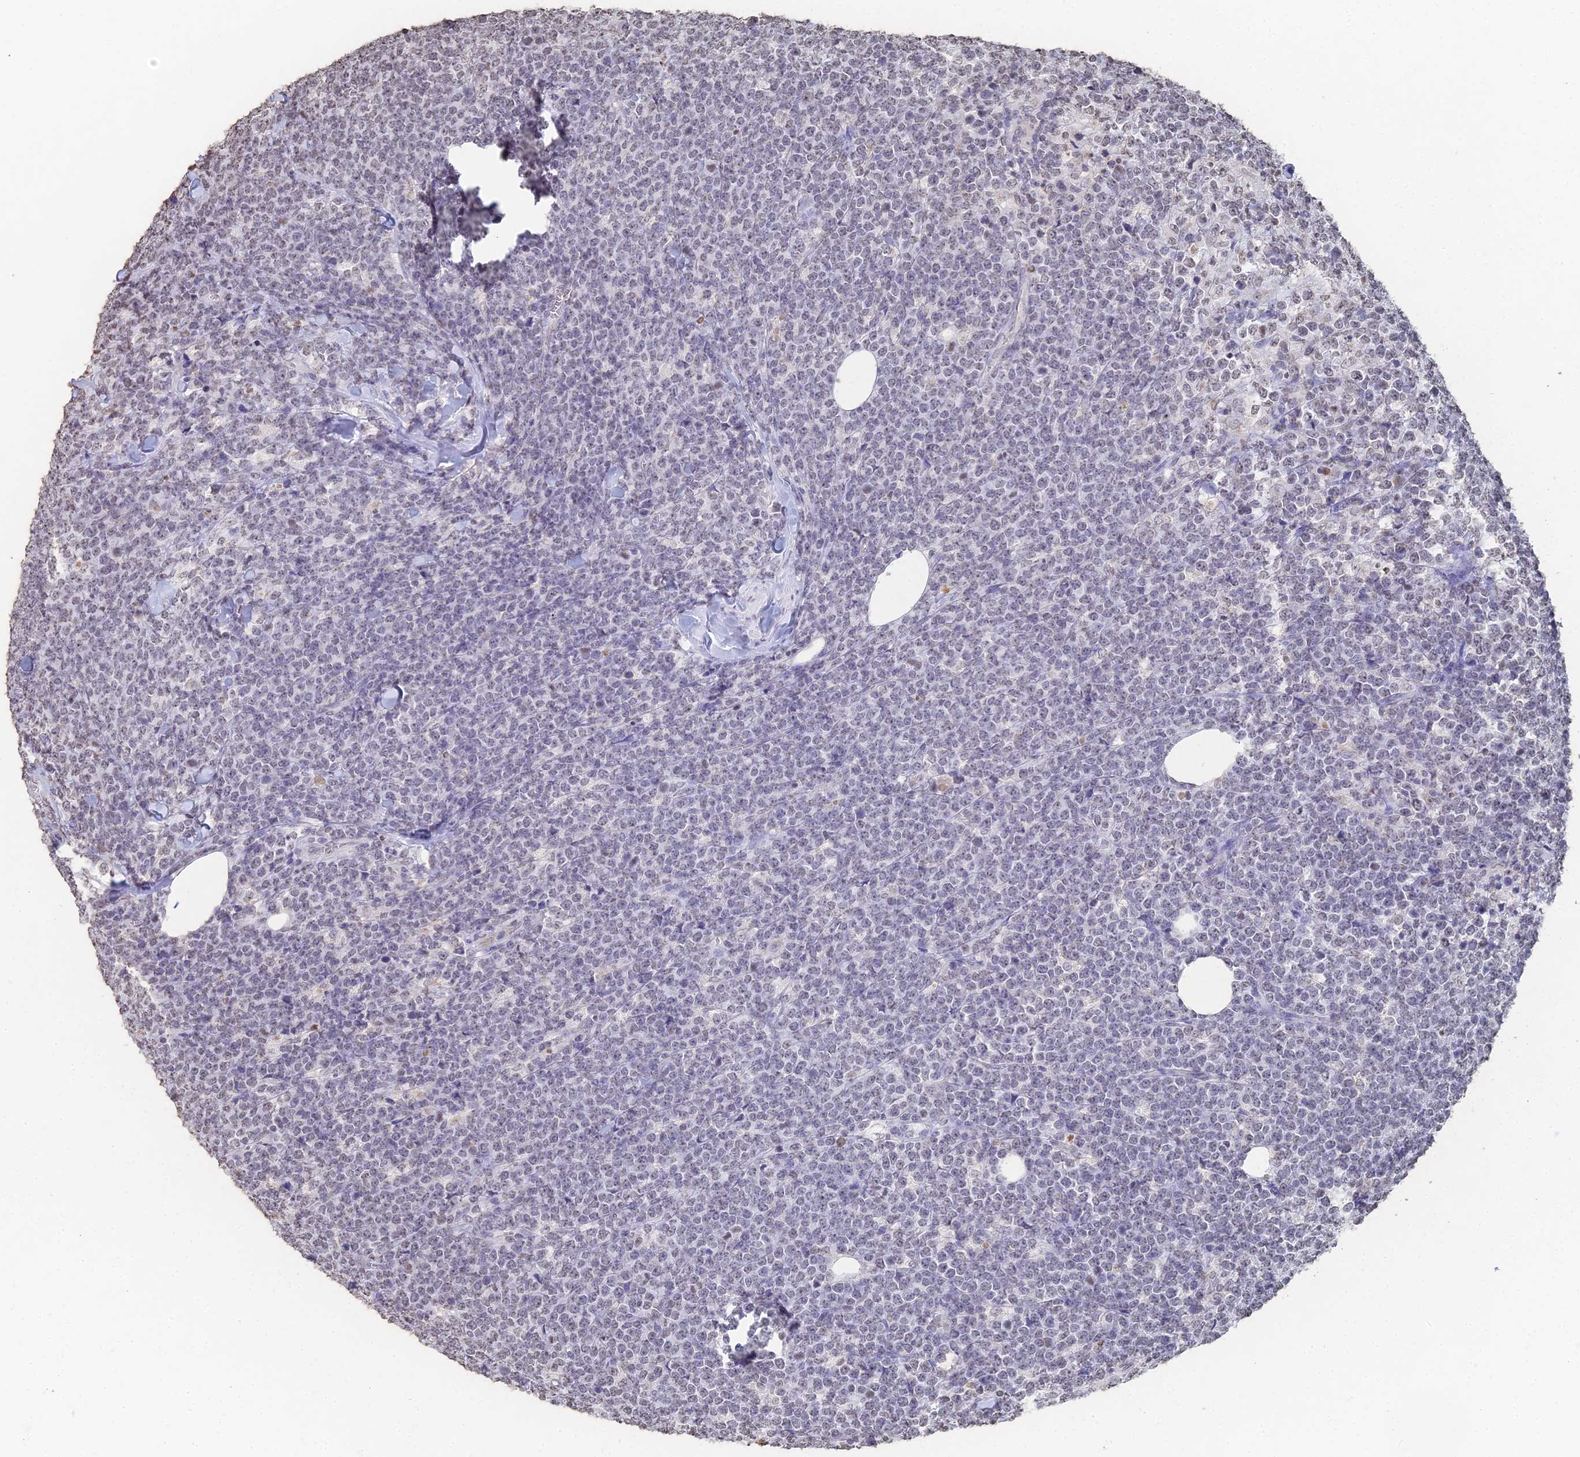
{"staining": {"intensity": "negative", "quantity": "none", "location": "none"}, "tissue": "lymphoma", "cell_type": "Tumor cells", "image_type": "cancer", "snomed": [{"axis": "morphology", "description": "Malignant lymphoma, non-Hodgkin's type, High grade"}, {"axis": "topography", "description": "Small intestine"}], "caption": "Tumor cells are negative for brown protein staining in lymphoma.", "gene": "GBP3", "patient": {"sex": "male", "age": 8}}